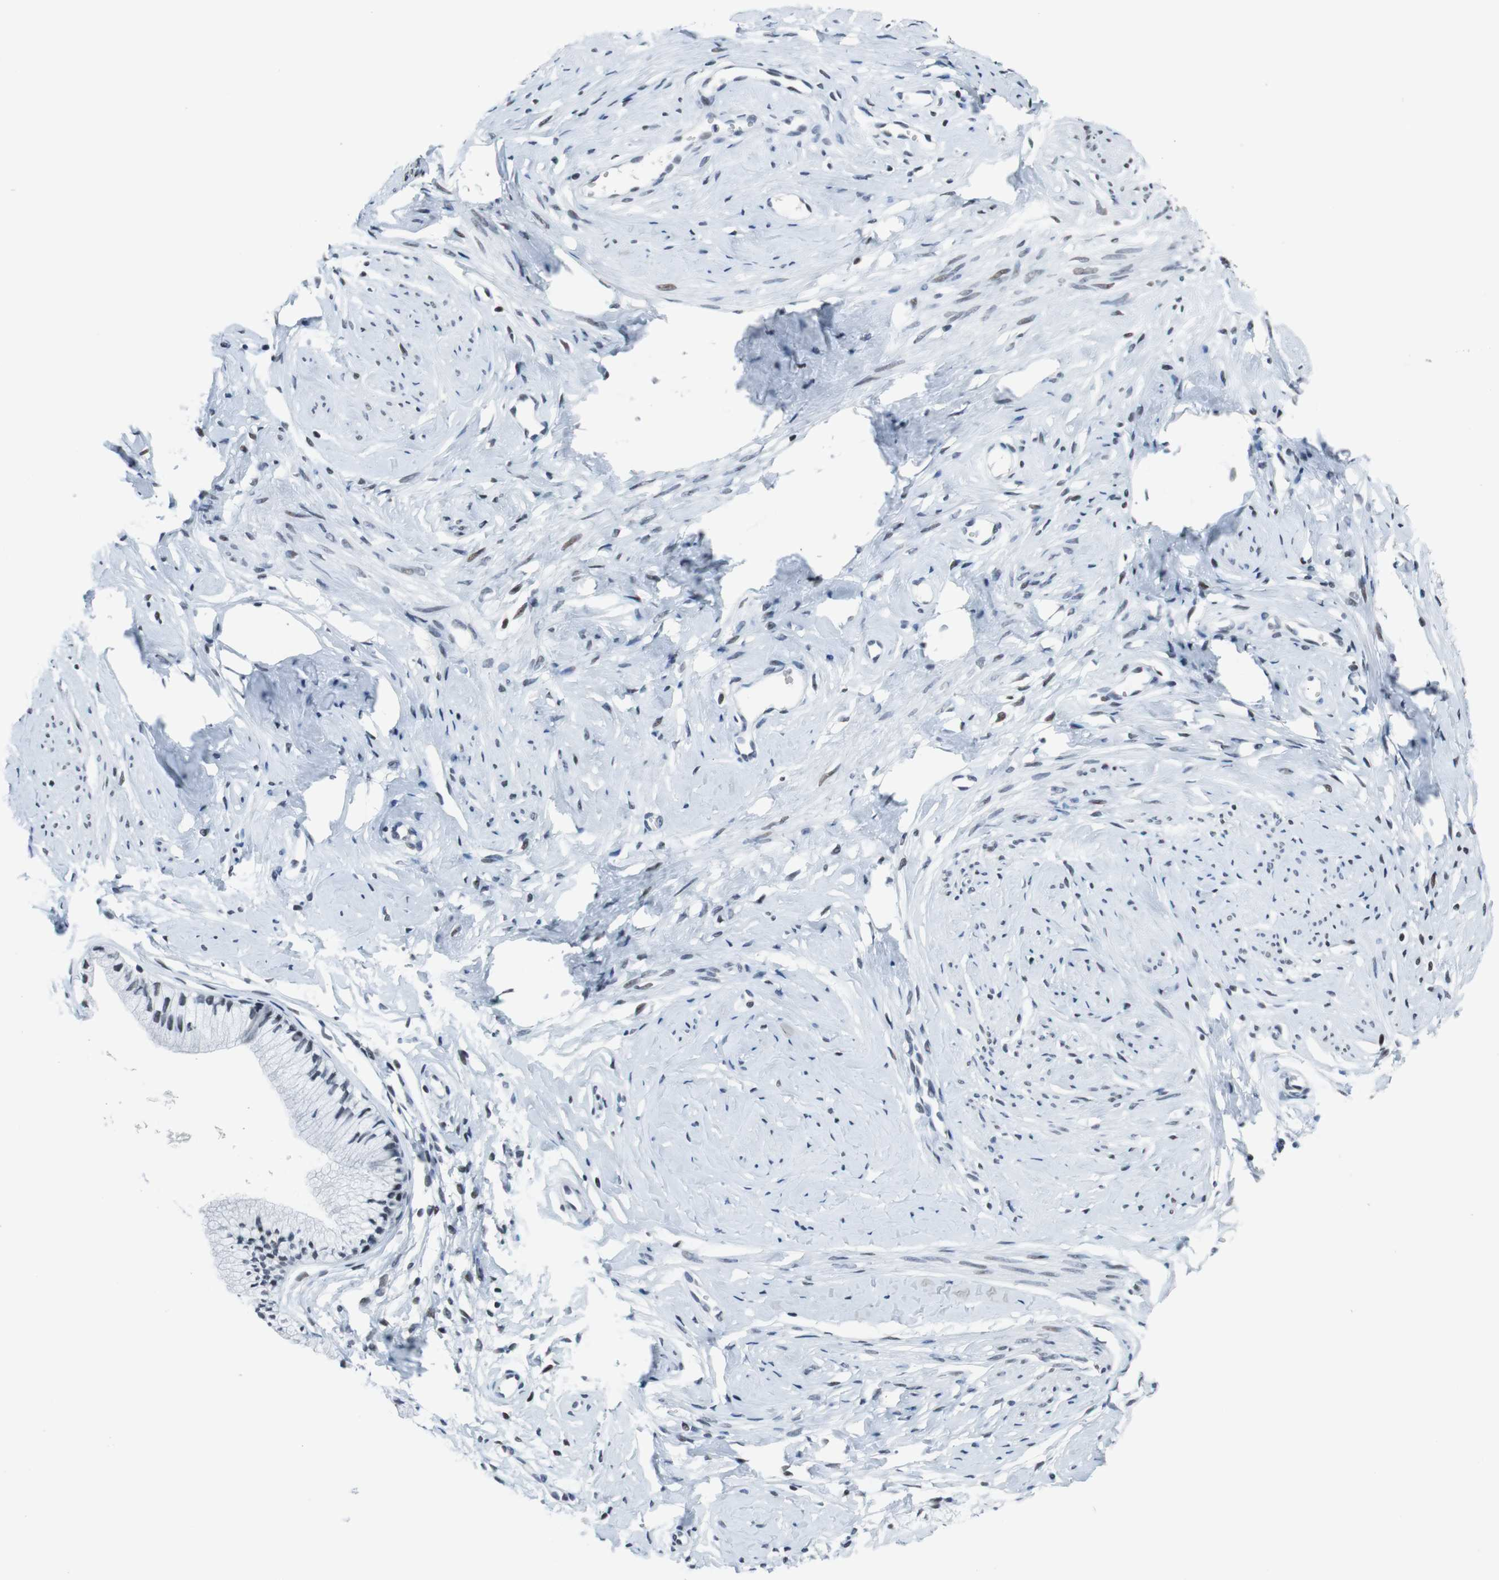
{"staining": {"intensity": "negative", "quantity": "none", "location": "none"}, "tissue": "cervix", "cell_type": "Glandular cells", "image_type": "normal", "snomed": [{"axis": "morphology", "description": "Normal tissue, NOS"}, {"axis": "topography", "description": "Cervix"}], "caption": "An image of human cervix is negative for staining in glandular cells. (Immunohistochemistry, brightfield microscopy, high magnification).", "gene": "HDAC3", "patient": {"sex": "female", "age": 46}}